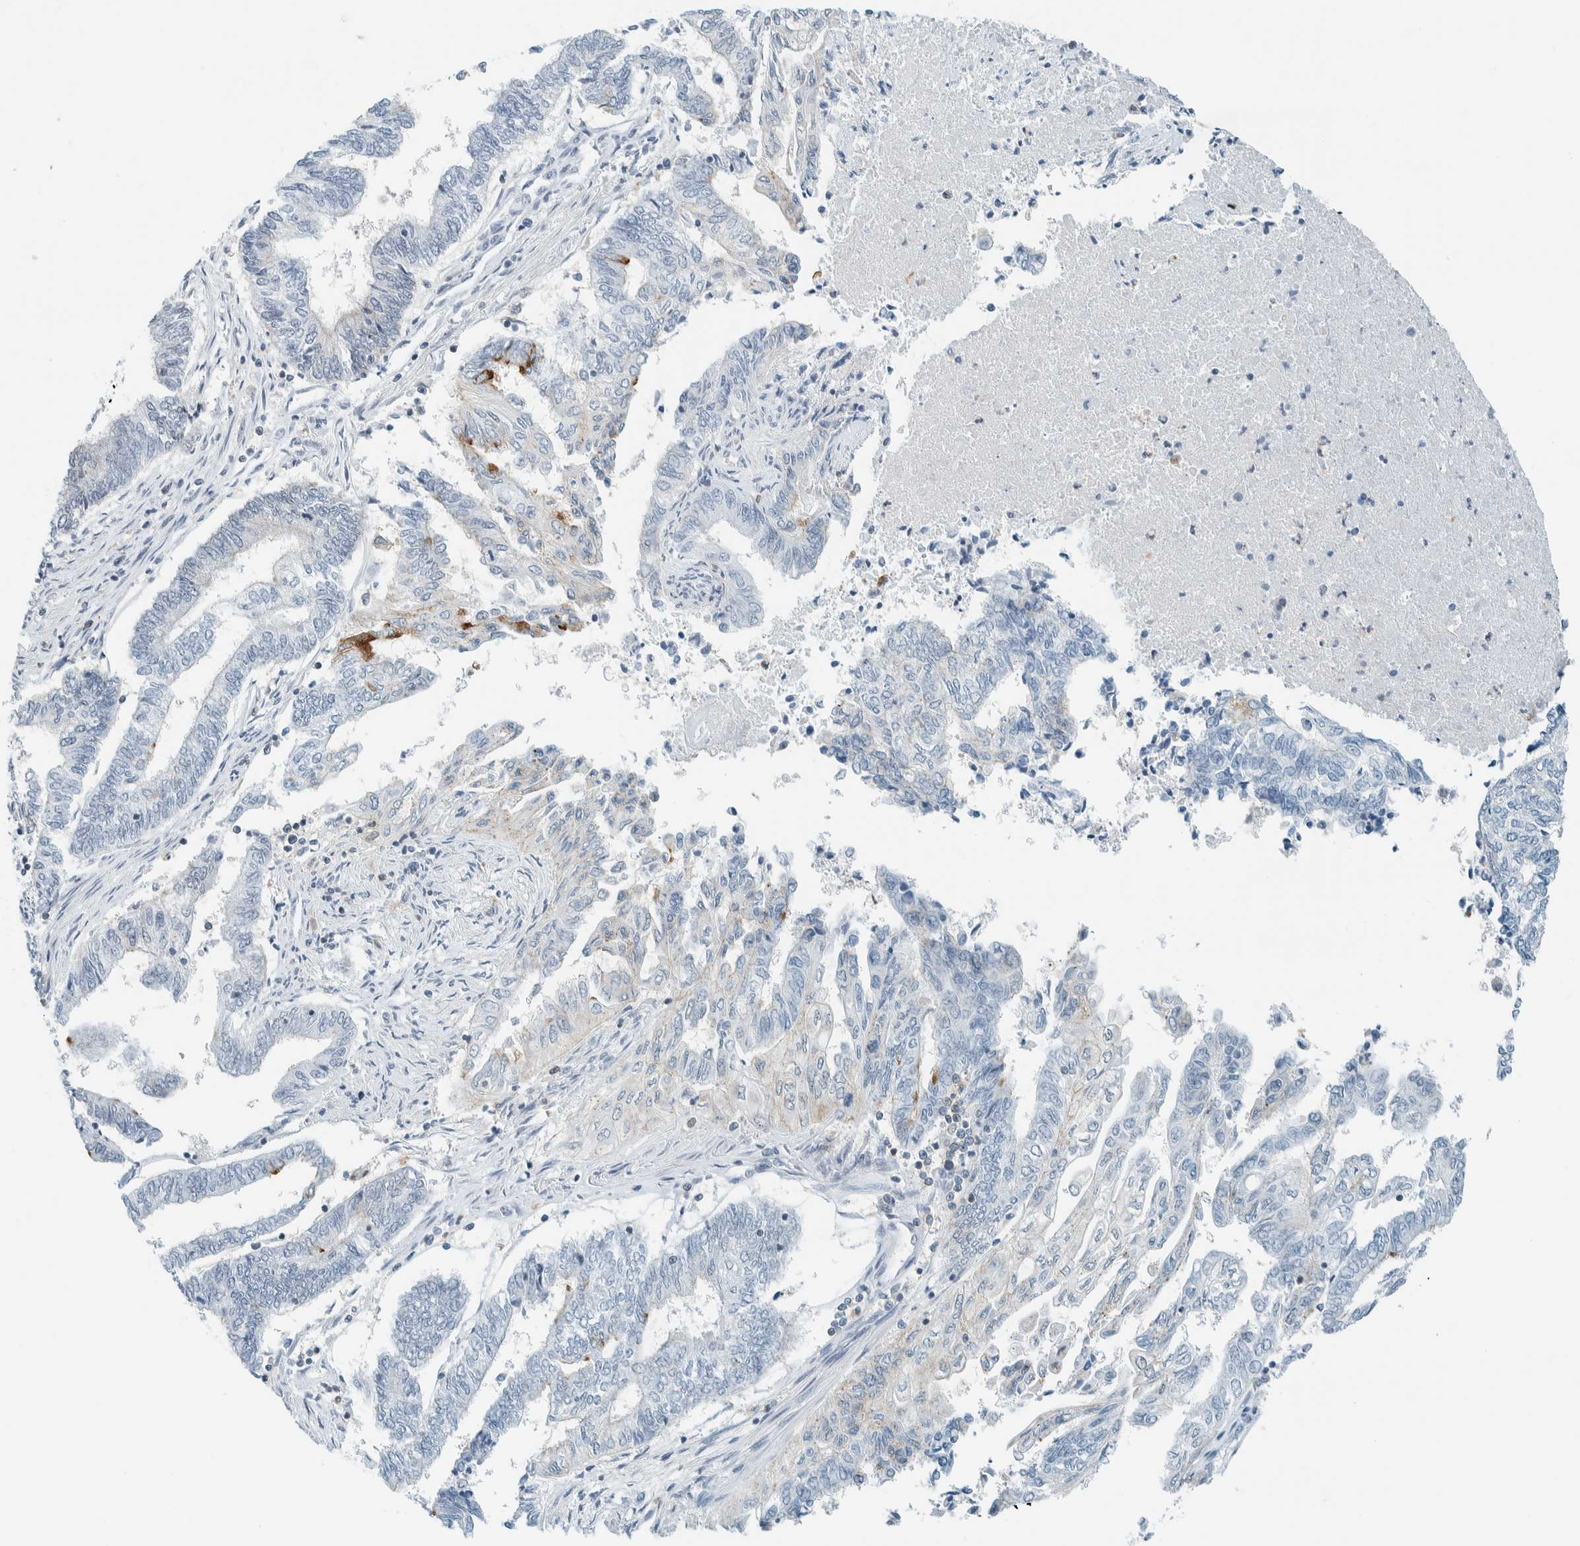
{"staining": {"intensity": "moderate", "quantity": "<25%", "location": "cytoplasmic/membranous"}, "tissue": "endometrial cancer", "cell_type": "Tumor cells", "image_type": "cancer", "snomed": [{"axis": "morphology", "description": "Adenocarcinoma, NOS"}, {"axis": "topography", "description": "Uterus"}, {"axis": "topography", "description": "Endometrium"}], "caption": "About <25% of tumor cells in adenocarcinoma (endometrial) reveal moderate cytoplasmic/membranous protein positivity as visualized by brown immunohistochemical staining.", "gene": "CYSRT1", "patient": {"sex": "female", "age": 70}}